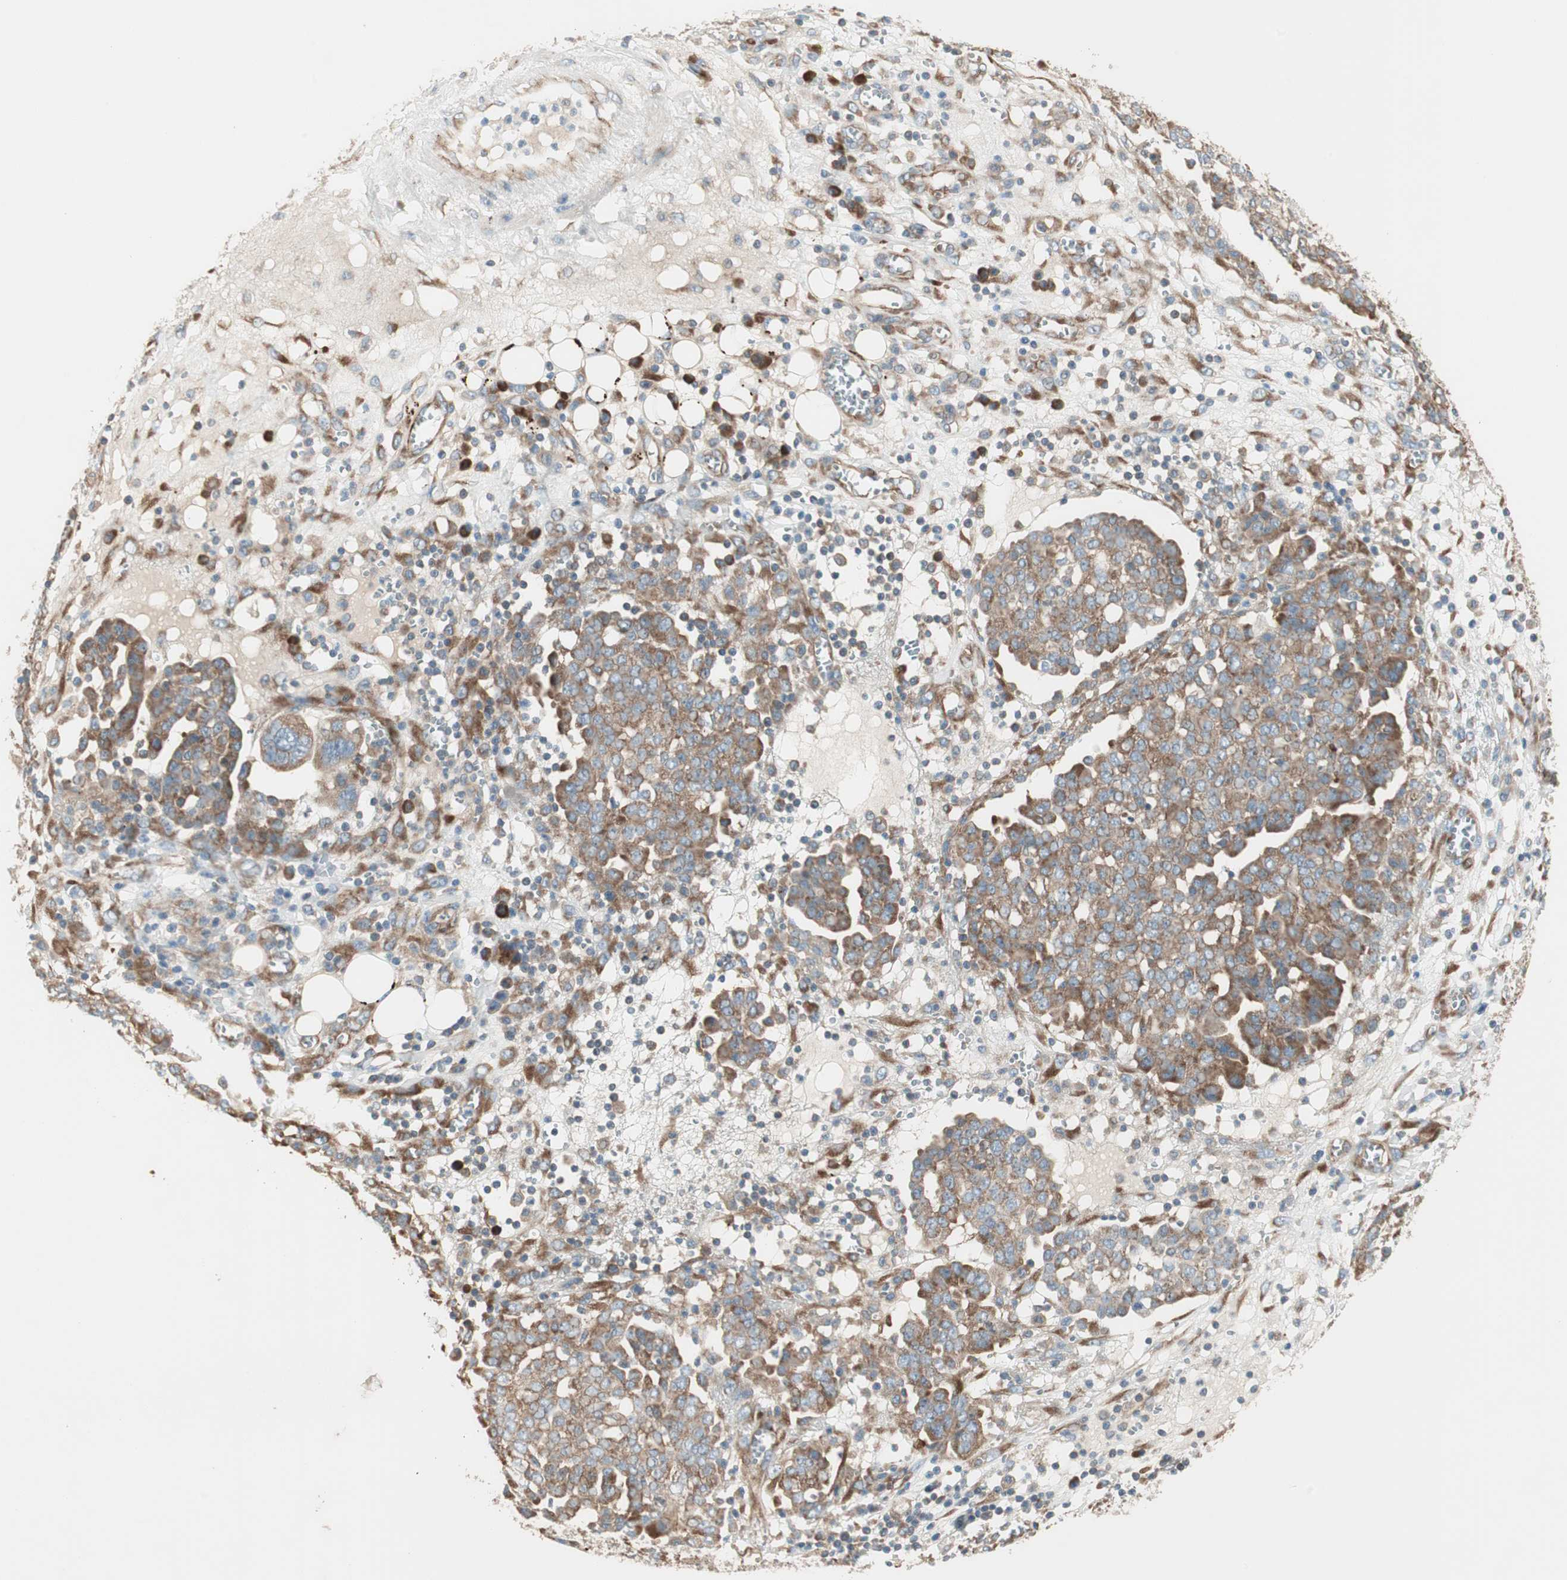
{"staining": {"intensity": "moderate", "quantity": ">75%", "location": "cytoplasmic/membranous"}, "tissue": "ovarian cancer", "cell_type": "Tumor cells", "image_type": "cancer", "snomed": [{"axis": "morphology", "description": "Cystadenocarcinoma, serous, NOS"}, {"axis": "topography", "description": "Soft tissue"}, {"axis": "topography", "description": "Ovary"}], "caption": "This is a histology image of immunohistochemistry (IHC) staining of ovarian cancer, which shows moderate expression in the cytoplasmic/membranous of tumor cells.", "gene": "RPL23", "patient": {"sex": "female", "age": 57}}